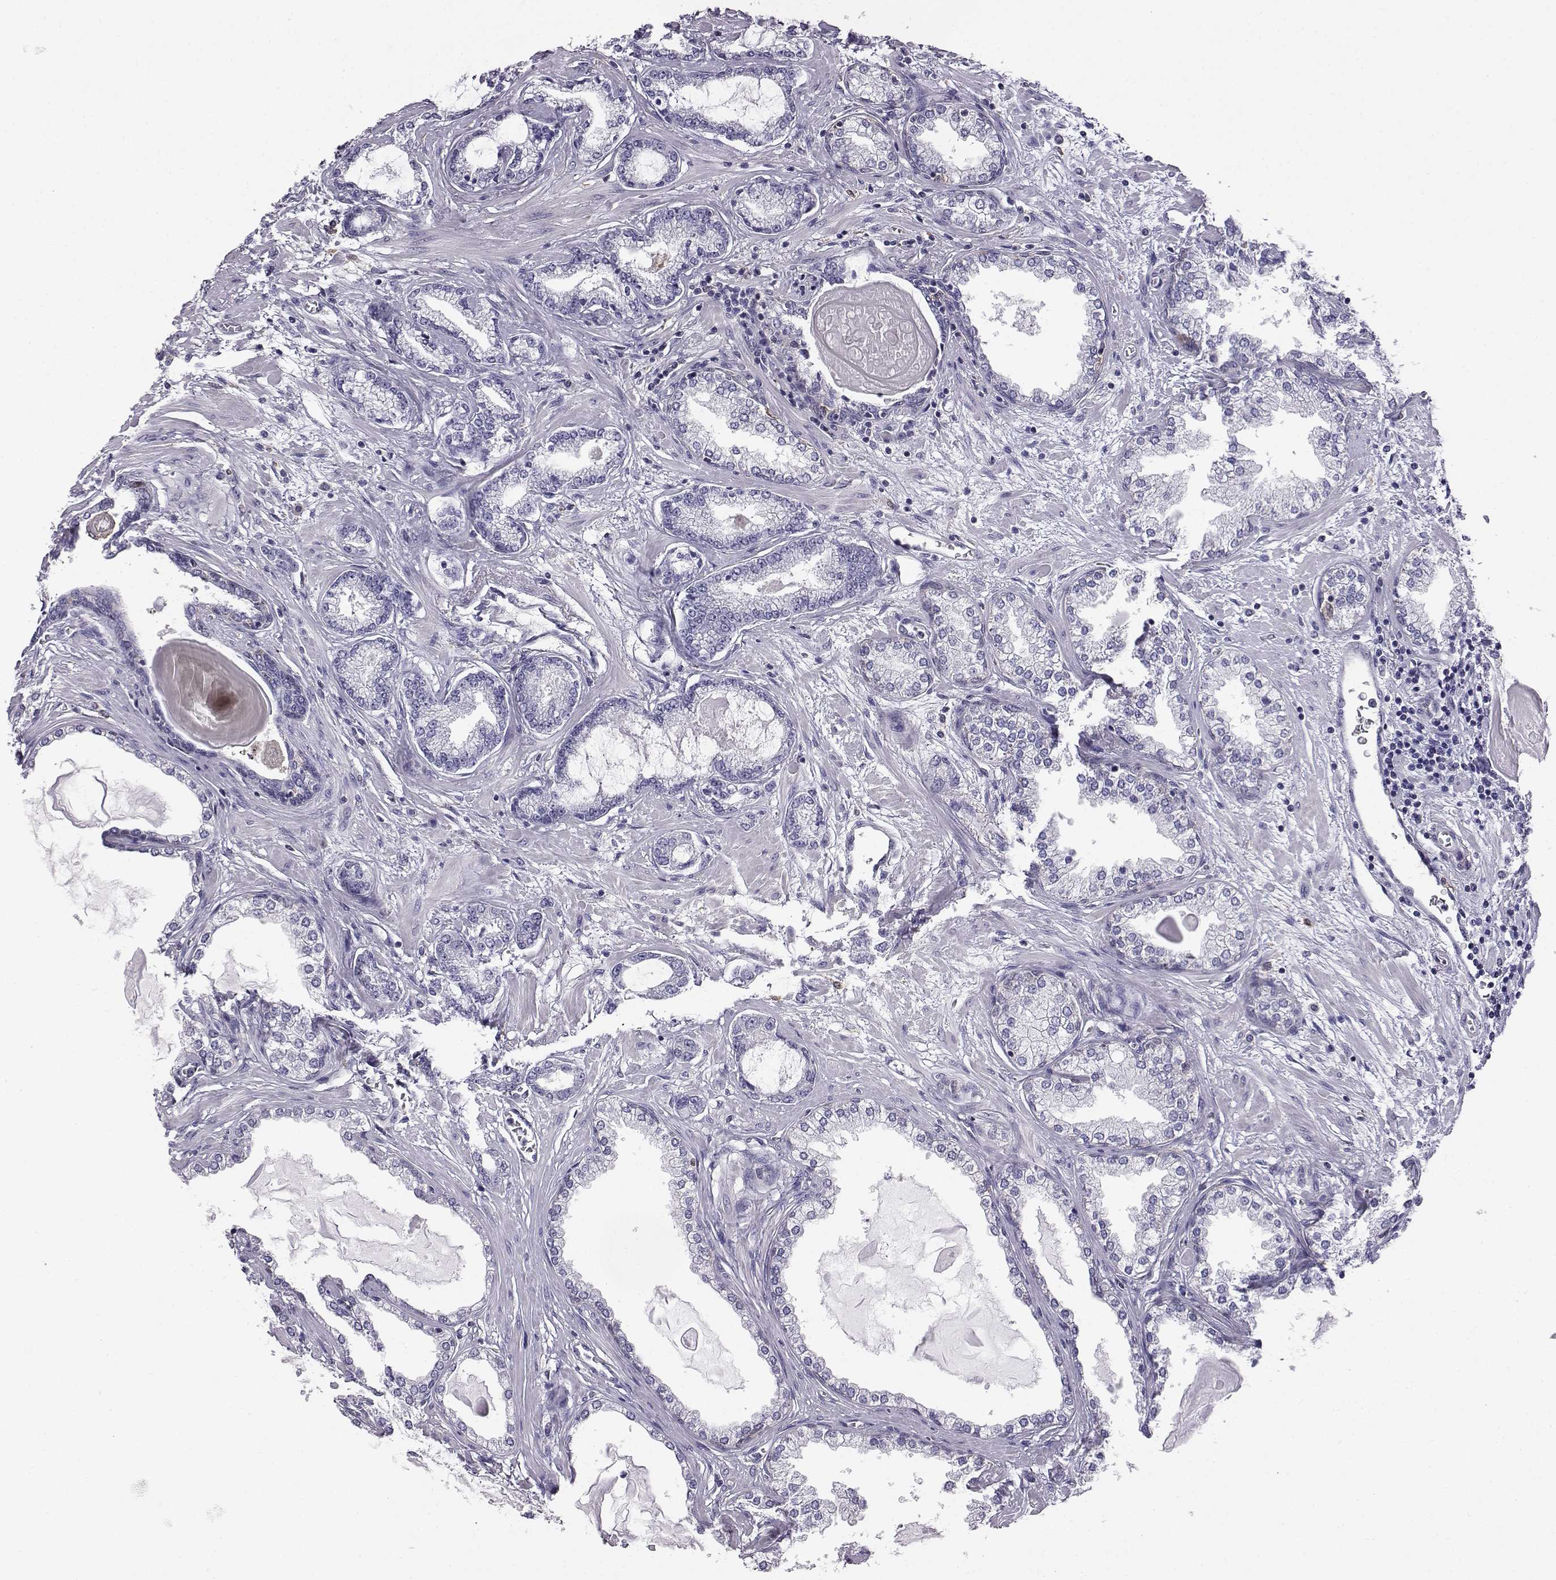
{"staining": {"intensity": "negative", "quantity": "none", "location": "none"}, "tissue": "prostate cancer", "cell_type": "Tumor cells", "image_type": "cancer", "snomed": [{"axis": "morphology", "description": "Normal tissue, NOS"}, {"axis": "morphology", "description": "Adenocarcinoma, High grade"}, {"axis": "topography", "description": "Prostate"}], "caption": "Immunohistochemistry histopathology image of neoplastic tissue: human prostate cancer (adenocarcinoma (high-grade)) stained with DAB (3,3'-diaminobenzidine) displays no significant protein positivity in tumor cells.", "gene": "AKR1B1", "patient": {"sex": "male", "age": 83}}